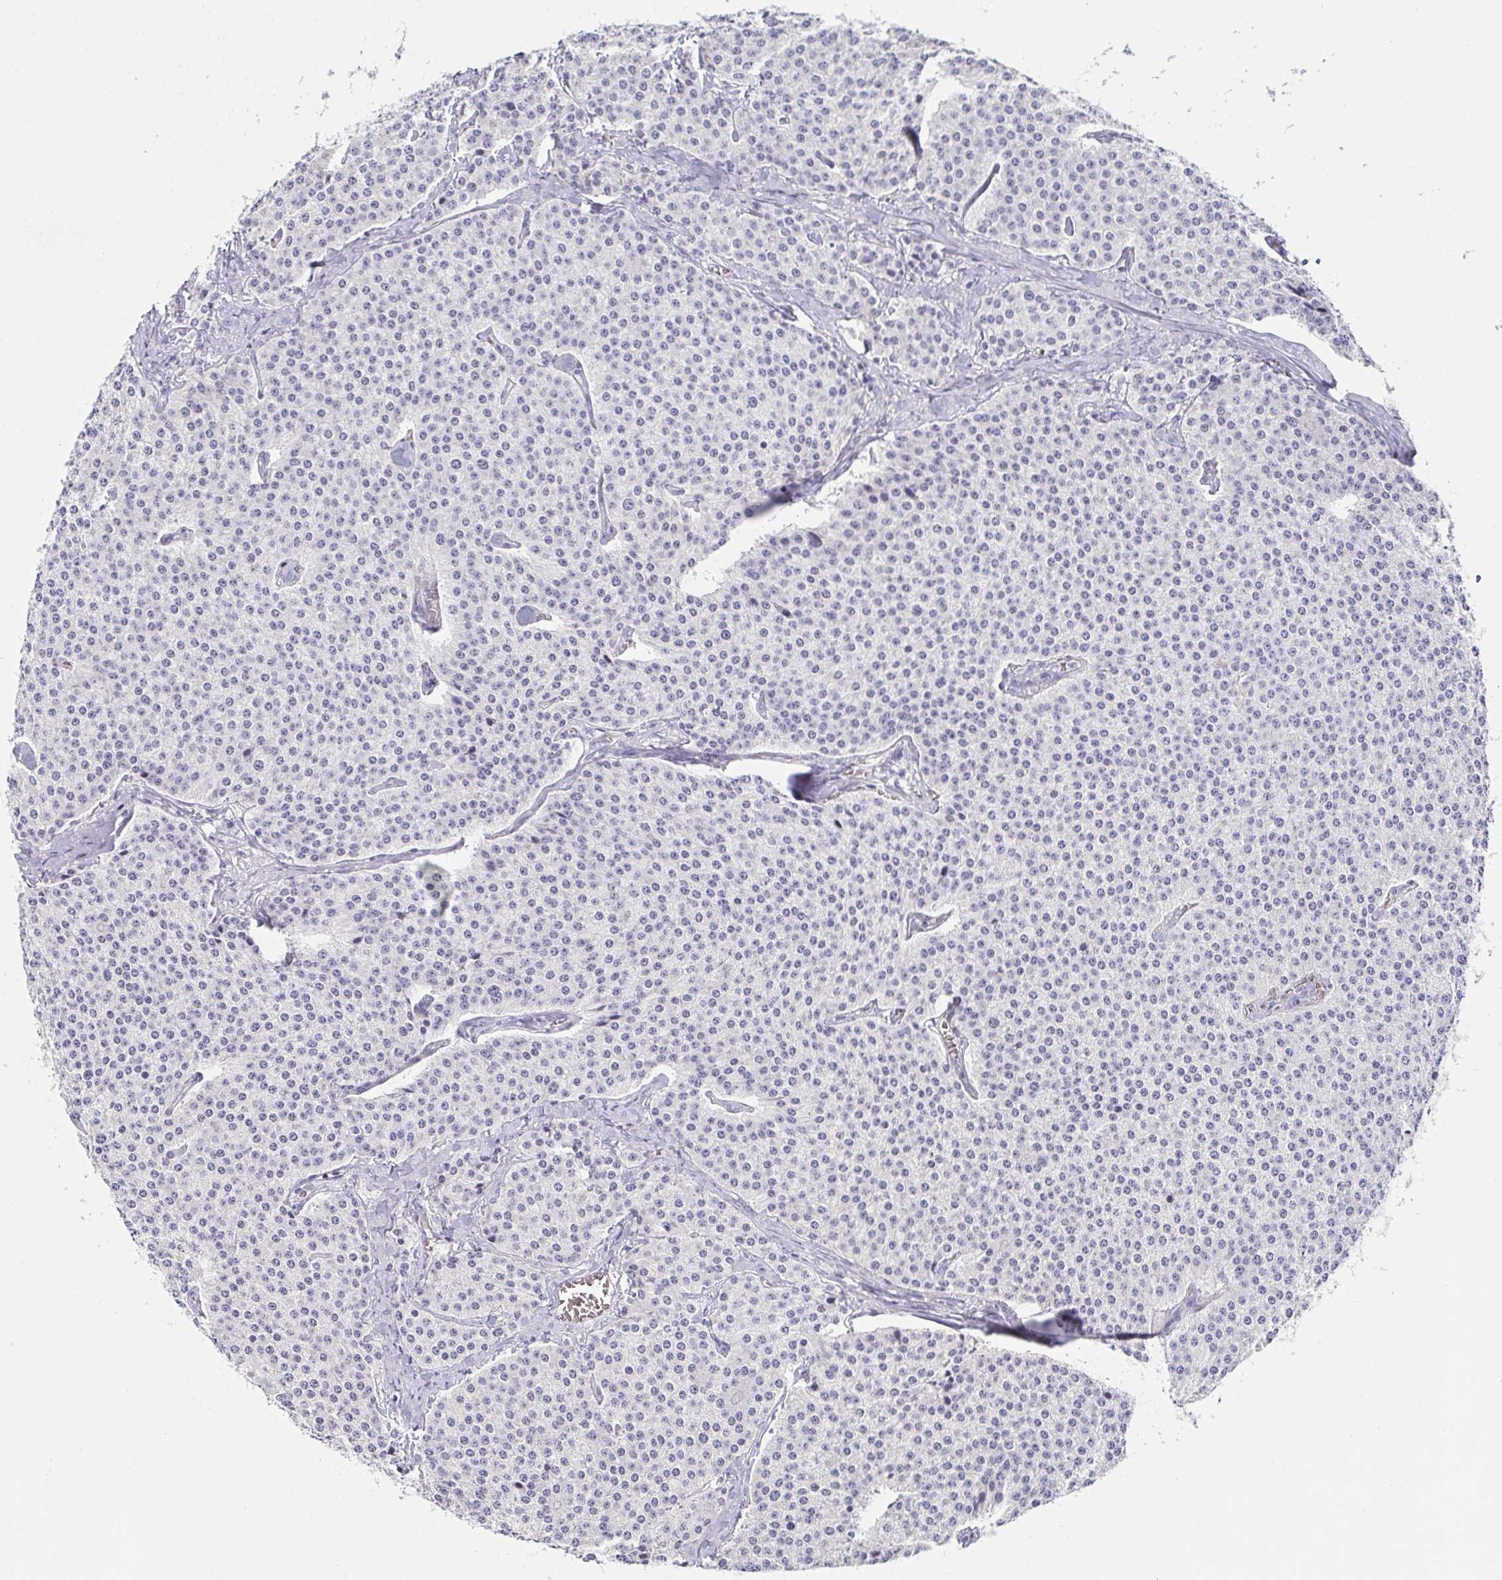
{"staining": {"intensity": "negative", "quantity": "none", "location": "none"}, "tissue": "carcinoid", "cell_type": "Tumor cells", "image_type": "cancer", "snomed": [{"axis": "morphology", "description": "Carcinoid, malignant, NOS"}, {"axis": "topography", "description": "Small intestine"}], "caption": "Image shows no protein expression in tumor cells of carcinoid tissue.", "gene": "PRR27", "patient": {"sex": "female", "age": 64}}